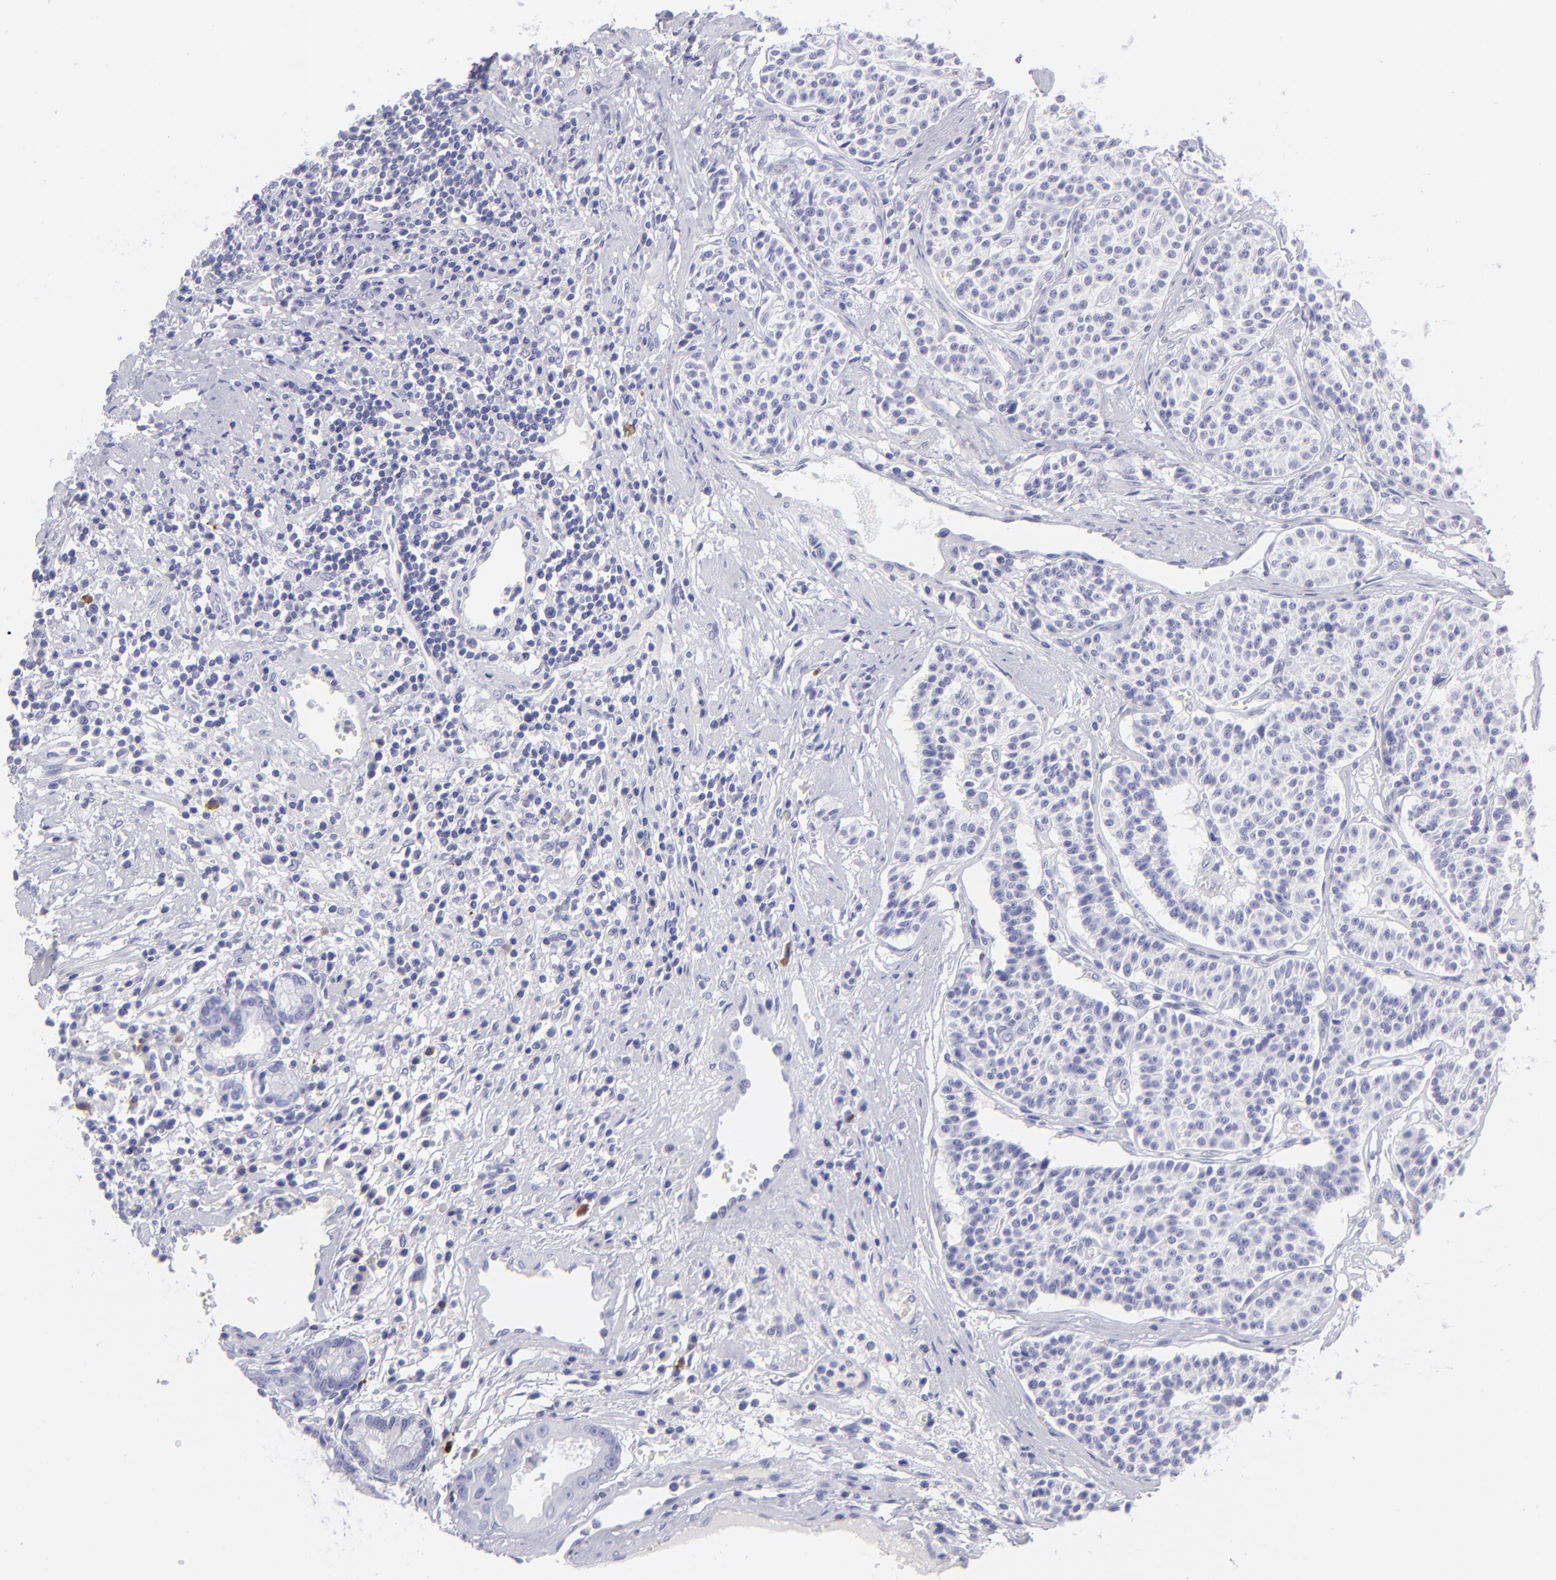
{"staining": {"intensity": "negative", "quantity": "none", "location": "none"}, "tissue": "carcinoid", "cell_type": "Tumor cells", "image_type": "cancer", "snomed": [{"axis": "morphology", "description": "Carcinoid, malignant, NOS"}, {"axis": "topography", "description": "Stomach"}], "caption": "This micrograph is of malignant carcinoid stained with immunohistochemistry to label a protein in brown with the nuclei are counter-stained blue. There is no staining in tumor cells.", "gene": "SLC1A2", "patient": {"sex": "female", "age": 76}}